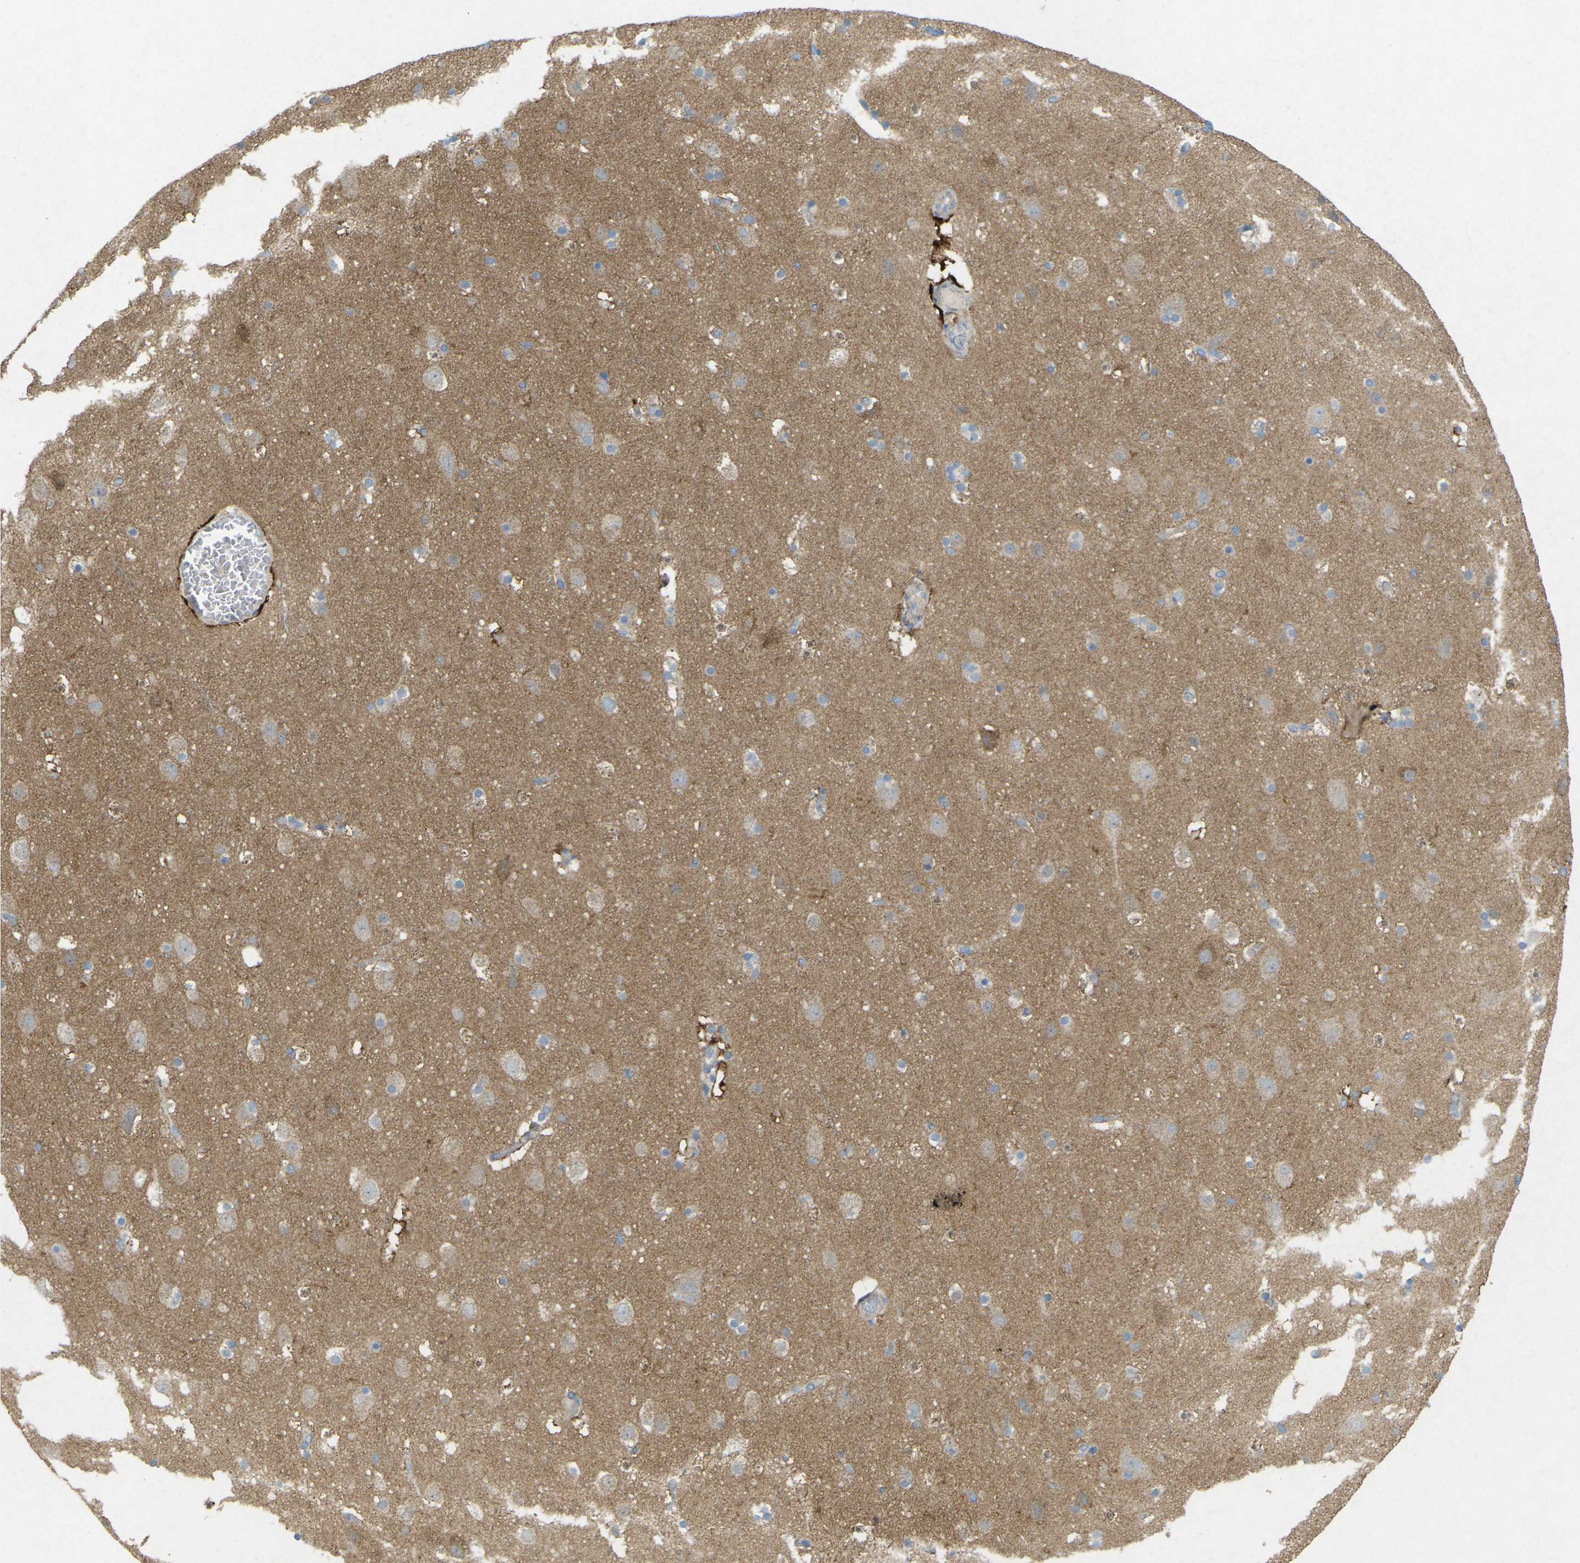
{"staining": {"intensity": "moderate", "quantity": "<25%", "location": "cytoplasmic/membranous"}, "tissue": "cerebral cortex", "cell_type": "Endothelial cells", "image_type": "normal", "snomed": [{"axis": "morphology", "description": "Normal tissue, NOS"}, {"axis": "topography", "description": "Cerebral cortex"}], "caption": "Protein expression analysis of benign cerebral cortex demonstrates moderate cytoplasmic/membranous positivity in about <25% of endothelial cells. Using DAB (3,3'-diaminobenzidine) (brown) and hematoxylin (blue) stains, captured at high magnification using brightfield microscopy.", "gene": "STK11", "patient": {"sex": "male", "age": 45}}